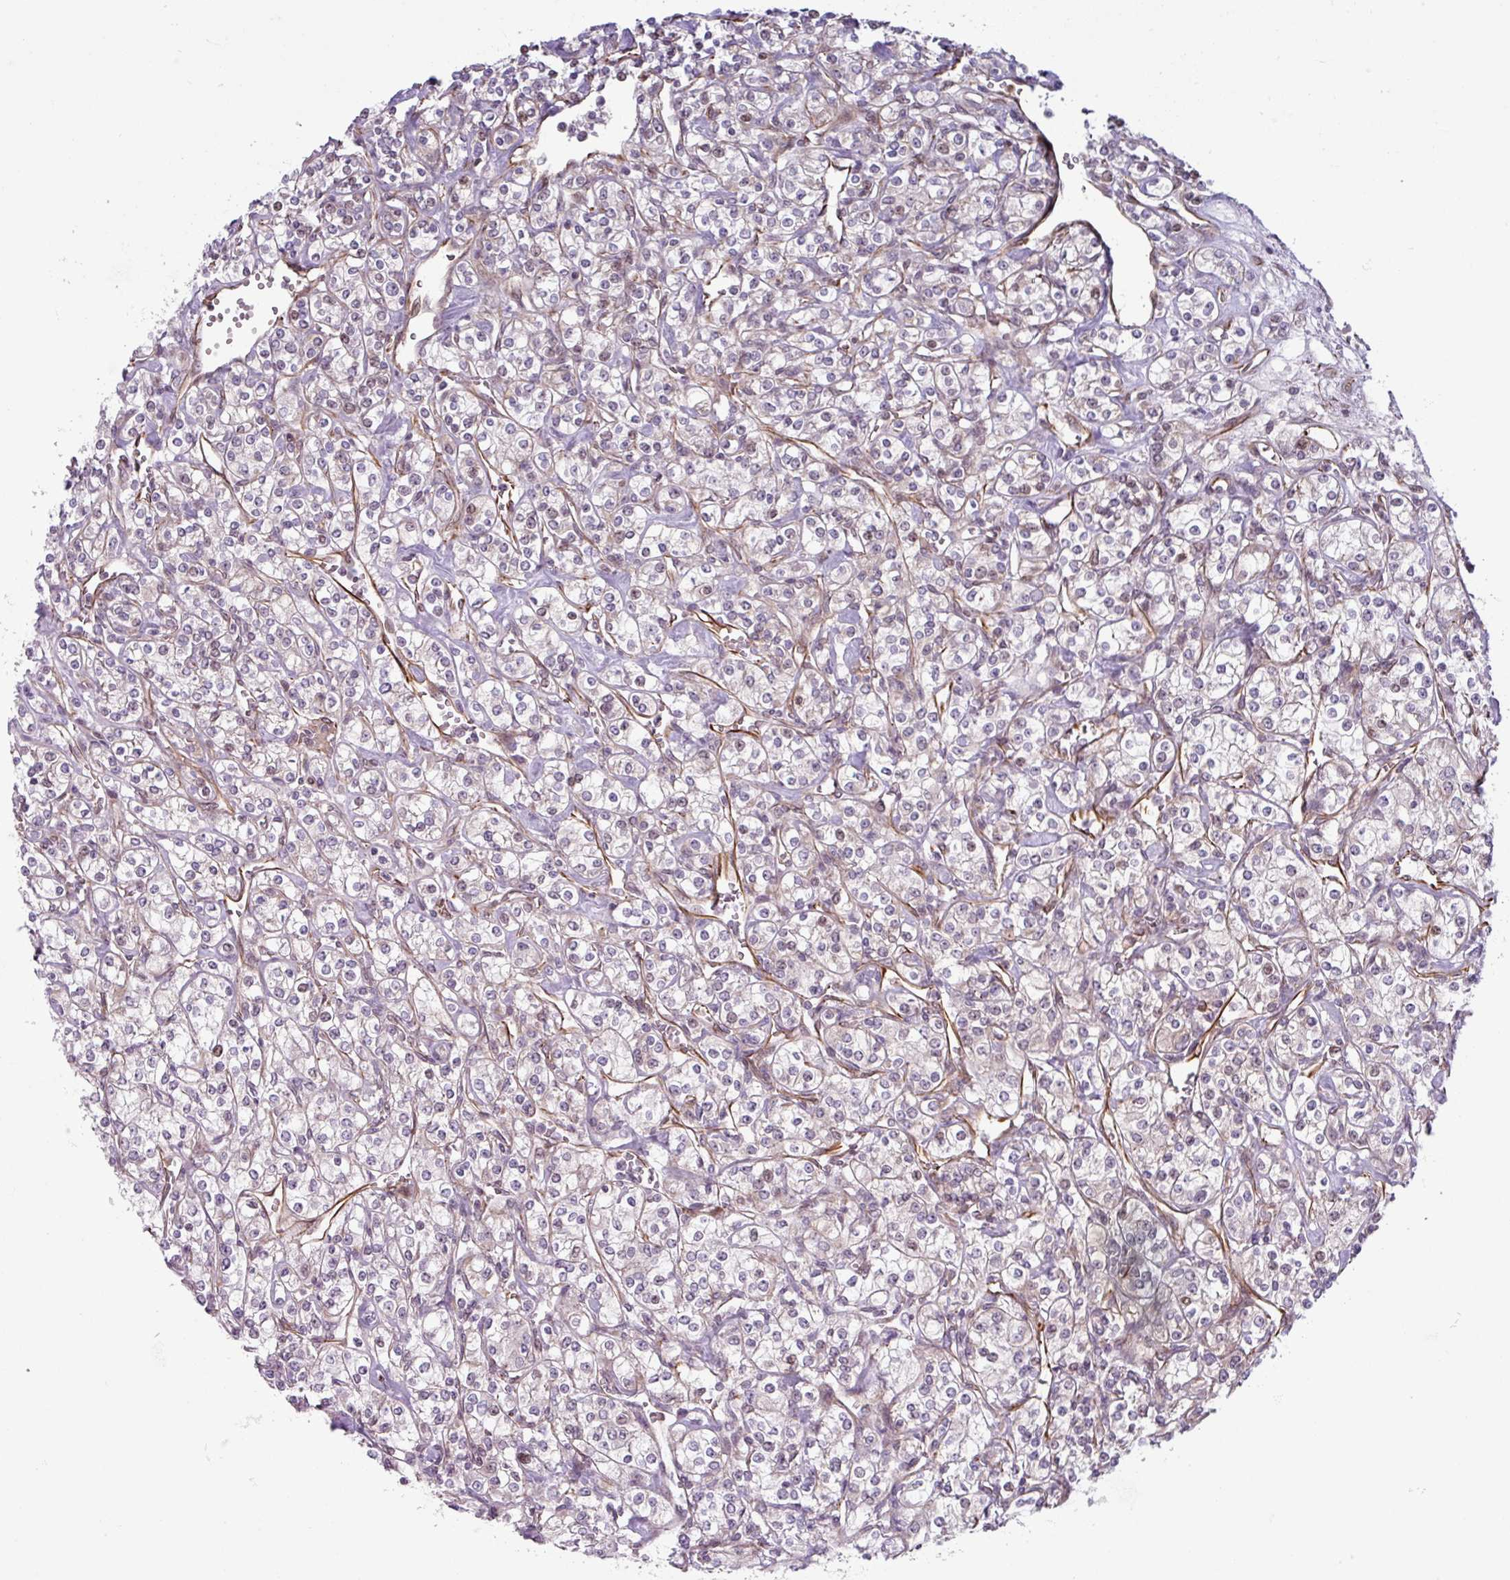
{"staining": {"intensity": "weak", "quantity": "<25%", "location": "nuclear"}, "tissue": "renal cancer", "cell_type": "Tumor cells", "image_type": "cancer", "snomed": [{"axis": "morphology", "description": "Adenocarcinoma, NOS"}, {"axis": "topography", "description": "Kidney"}], "caption": "Adenocarcinoma (renal) was stained to show a protein in brown. There is no significant staining in tumor cells.", "gene": "CHD3", "patient": {"sex": "male", "age": 77}}